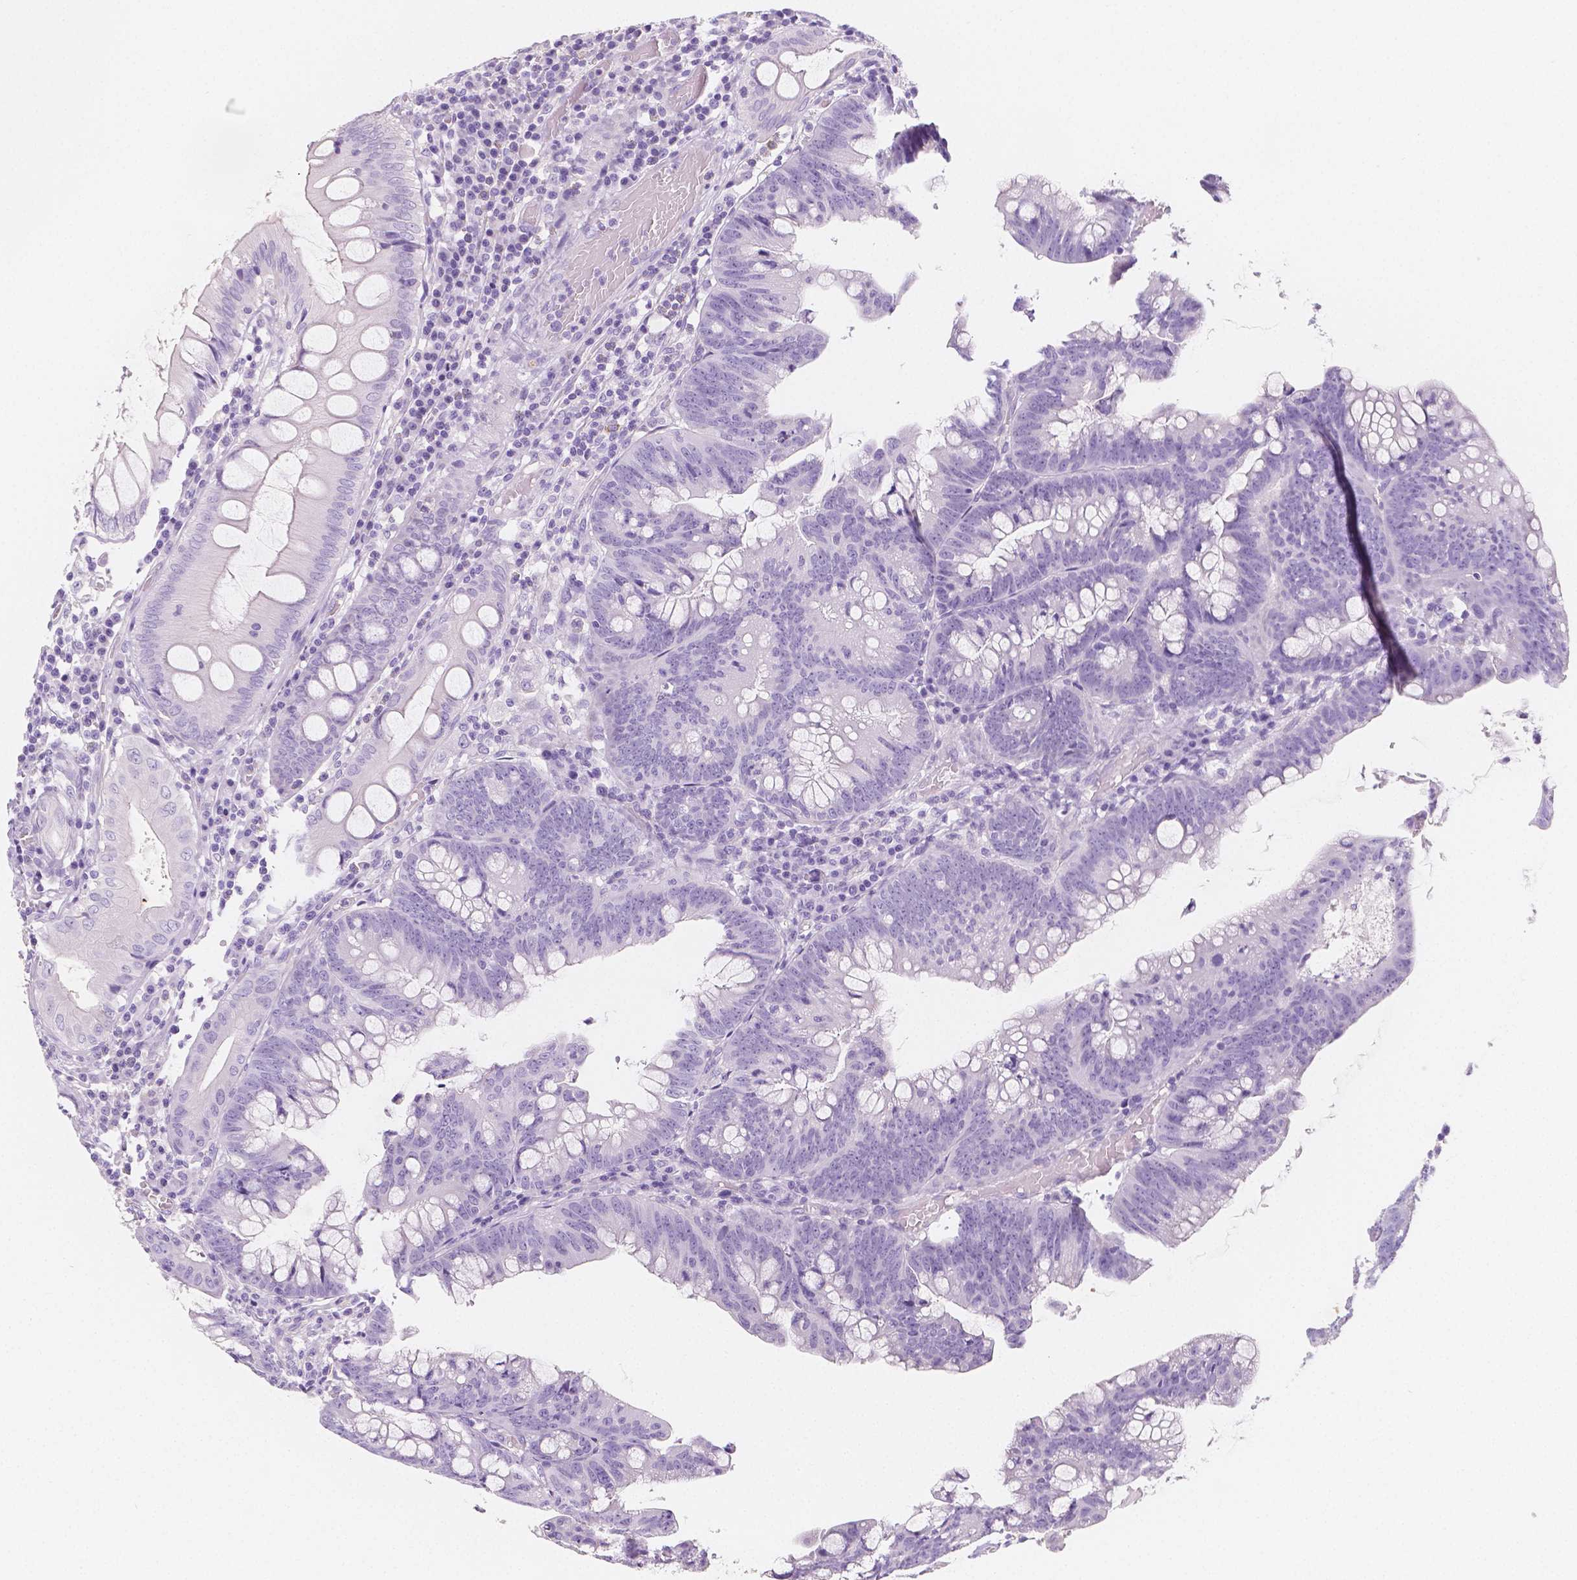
{"staining": {"intensity": "negative", "quantity": "none", "location": "none"}, "tissue": "colorectal cancer", "cell_type": "Tumor cells", "image_type": "cancer", "snomed": [{"axis": "morphology", "description": "Adenocarcinoma, NOS"}, {"axis": "topography", "description": "Colon"}], "caption": "Histopathology image shows no protein positivity in tumor cells of colorectal cancer (adenocarcinoma) tissue. (Stains: DAB (3,3'-diaminobenzidine) immunohistochemistry with hematoxylin counter stain, Microscopy: brightfield microscopy at high magnification).", "gene": "MAP1A", "patient": {"sex": "male", "age": 62}}